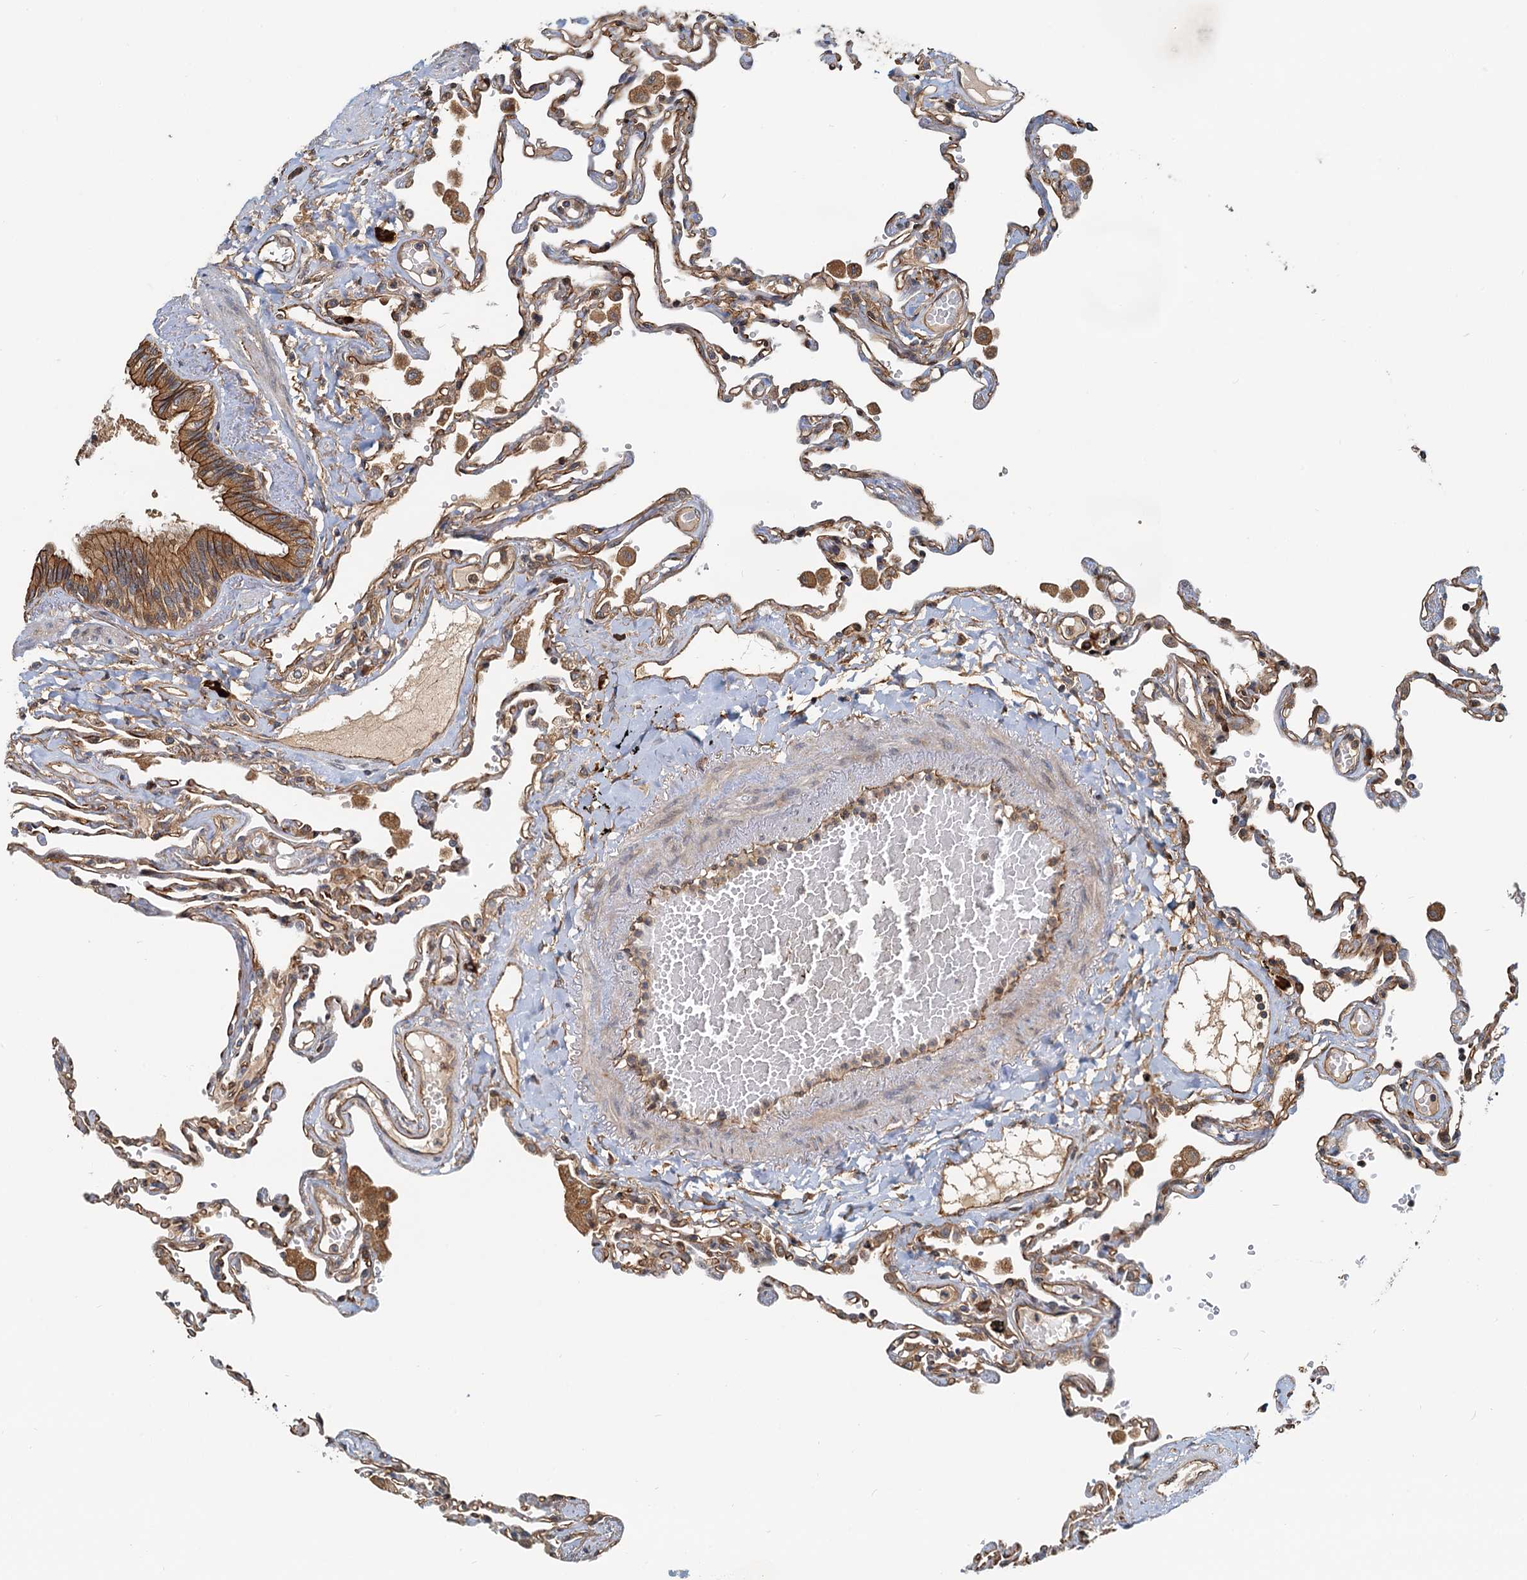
{"staining": {"intensity": "moderate", "quantity": ">75%", "location": "cytoplasmic/membranous"}, "tissue": "lung", "cell_type": "Alveolar cells", "image_type": "normal", "snomed": [{"axis": "morphology", "description": "Normal tissue, NOS"}, {"axis": "topography", "description": "Lung"}], "caption": "A photomicrograph of human lung stained for a protein exhibits moderate cytoplasmic/membranous brown staining in alveolar cells.", "gene": "NIPAL3", "patient": {"sex": "female", "age": 67}}